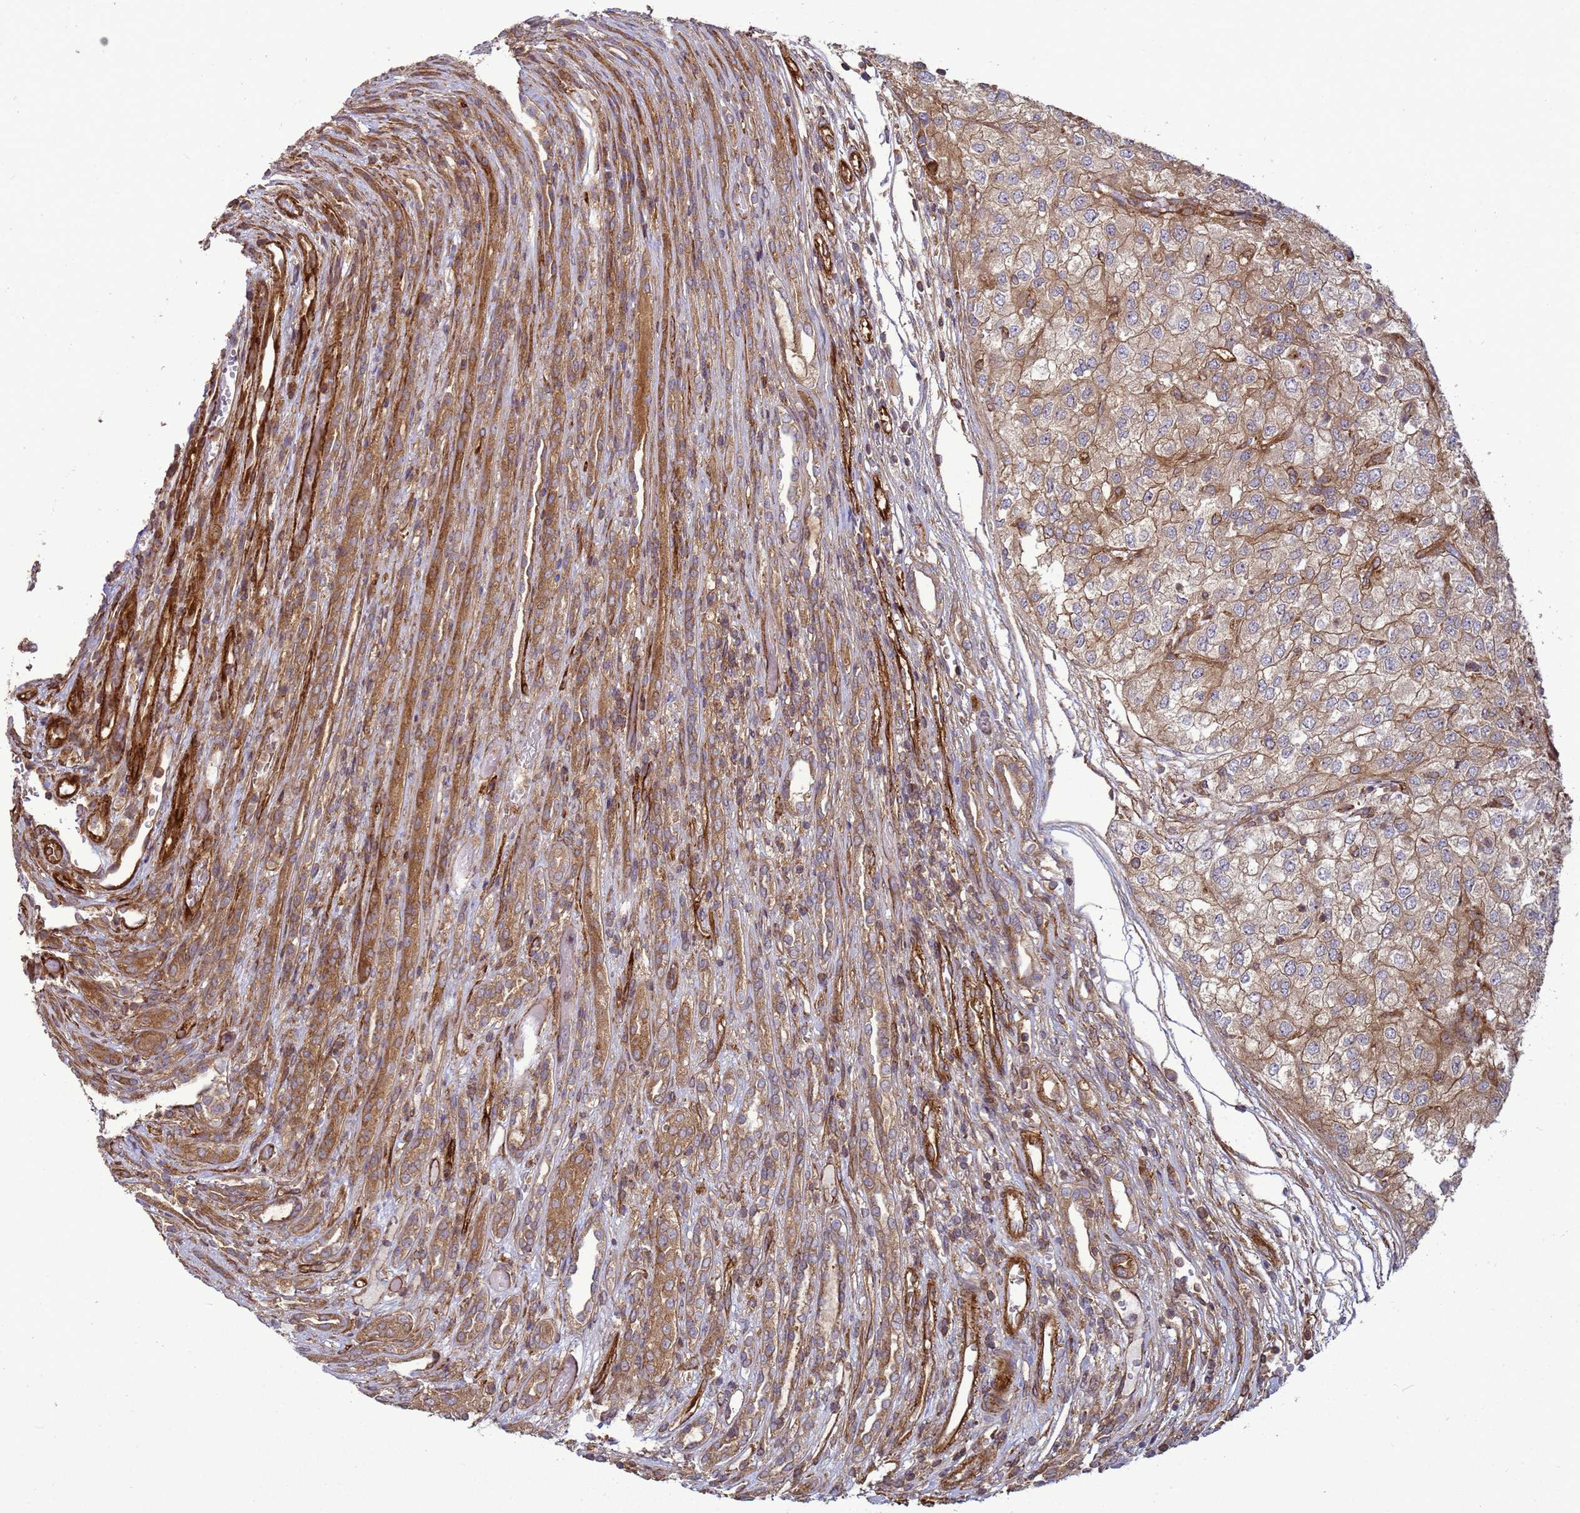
{"staining": {"intensity": "moderate", "quantity": ">75%", "location": "cytoplasmic/membranous"}, "tissue": "renal cancer", "cell_type": "Tumor cells", "image_type": "cancer", "snomed": [{"axis": "morphology", "description": "Adenocarcinoma, NOS"}, {"axis": "topography", "description": "Kidney"}], "caption": "A medium amount of moderate cytoplasmic/membranous staining is present in approximately >75% of tumor cells in renal cancer tissue. The staining was performed using DAB (3,3'-diaminobenzidine), with brown indicating positive protein expression. Nuclei are stained blue with hematoxylin.", "gene": "CNOT1", "patient": {"sex": "female", "age": 54}}